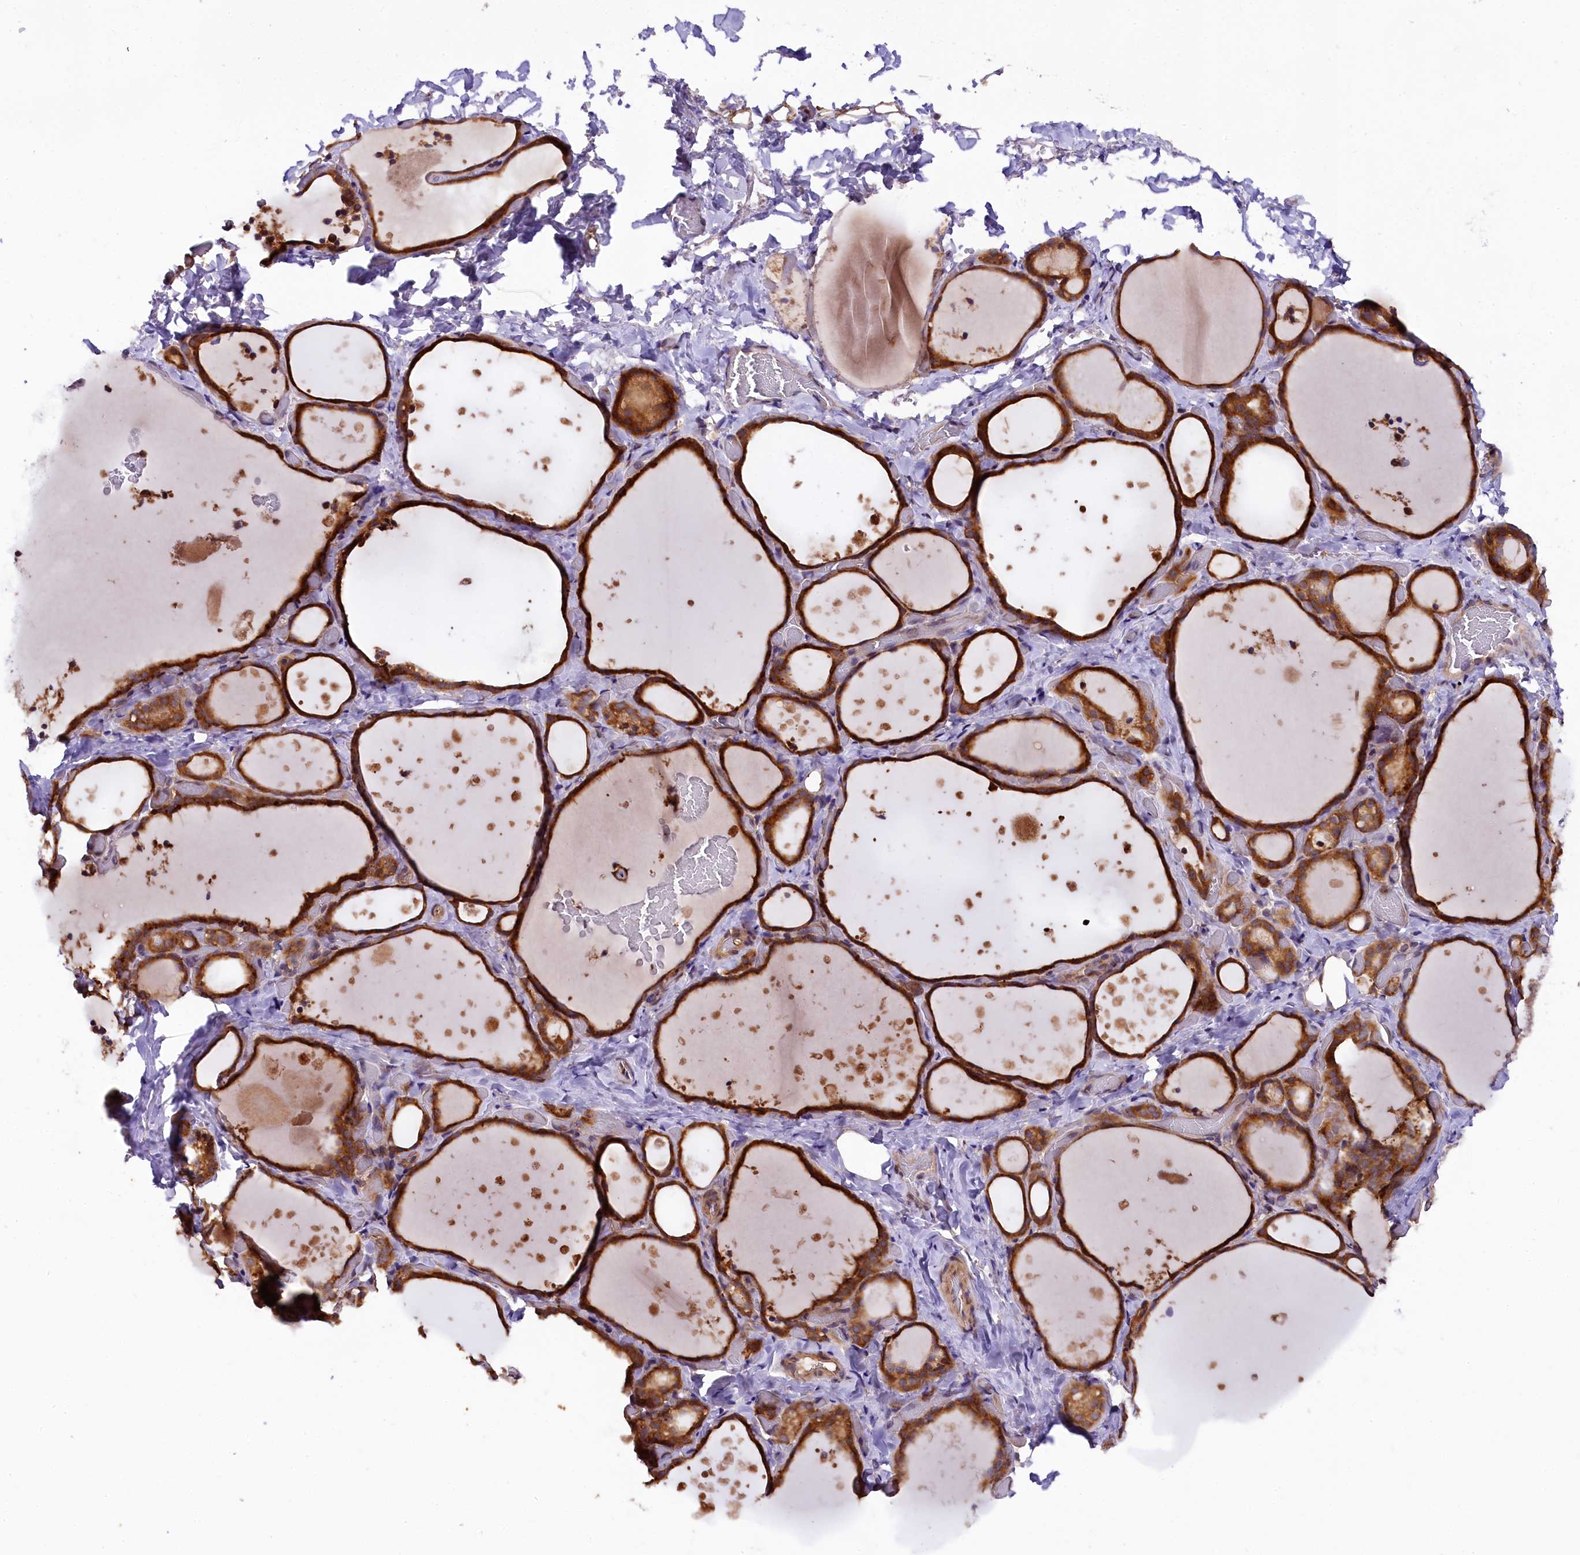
{"staining": {"intensity": "strong", "quantity": ">75%", "location": "cytoplasmic/membranous"}, "tissue": "thyroid gland", "cell_type": "Glandular cells", "image_type": "normal", "snomed": [{"axis": "morphology", "description": "Normal tissue, NOS"}, {"axis": "topography", "description": "Thyroid gland"}], "caption": "Protein staining of benign thyroid gland exhibits strong cytoplasmic/membranous staining in approximately >75% of glandular cells.", "gene": "DOHH", "patient": {"sex": "female", "age": 44}}